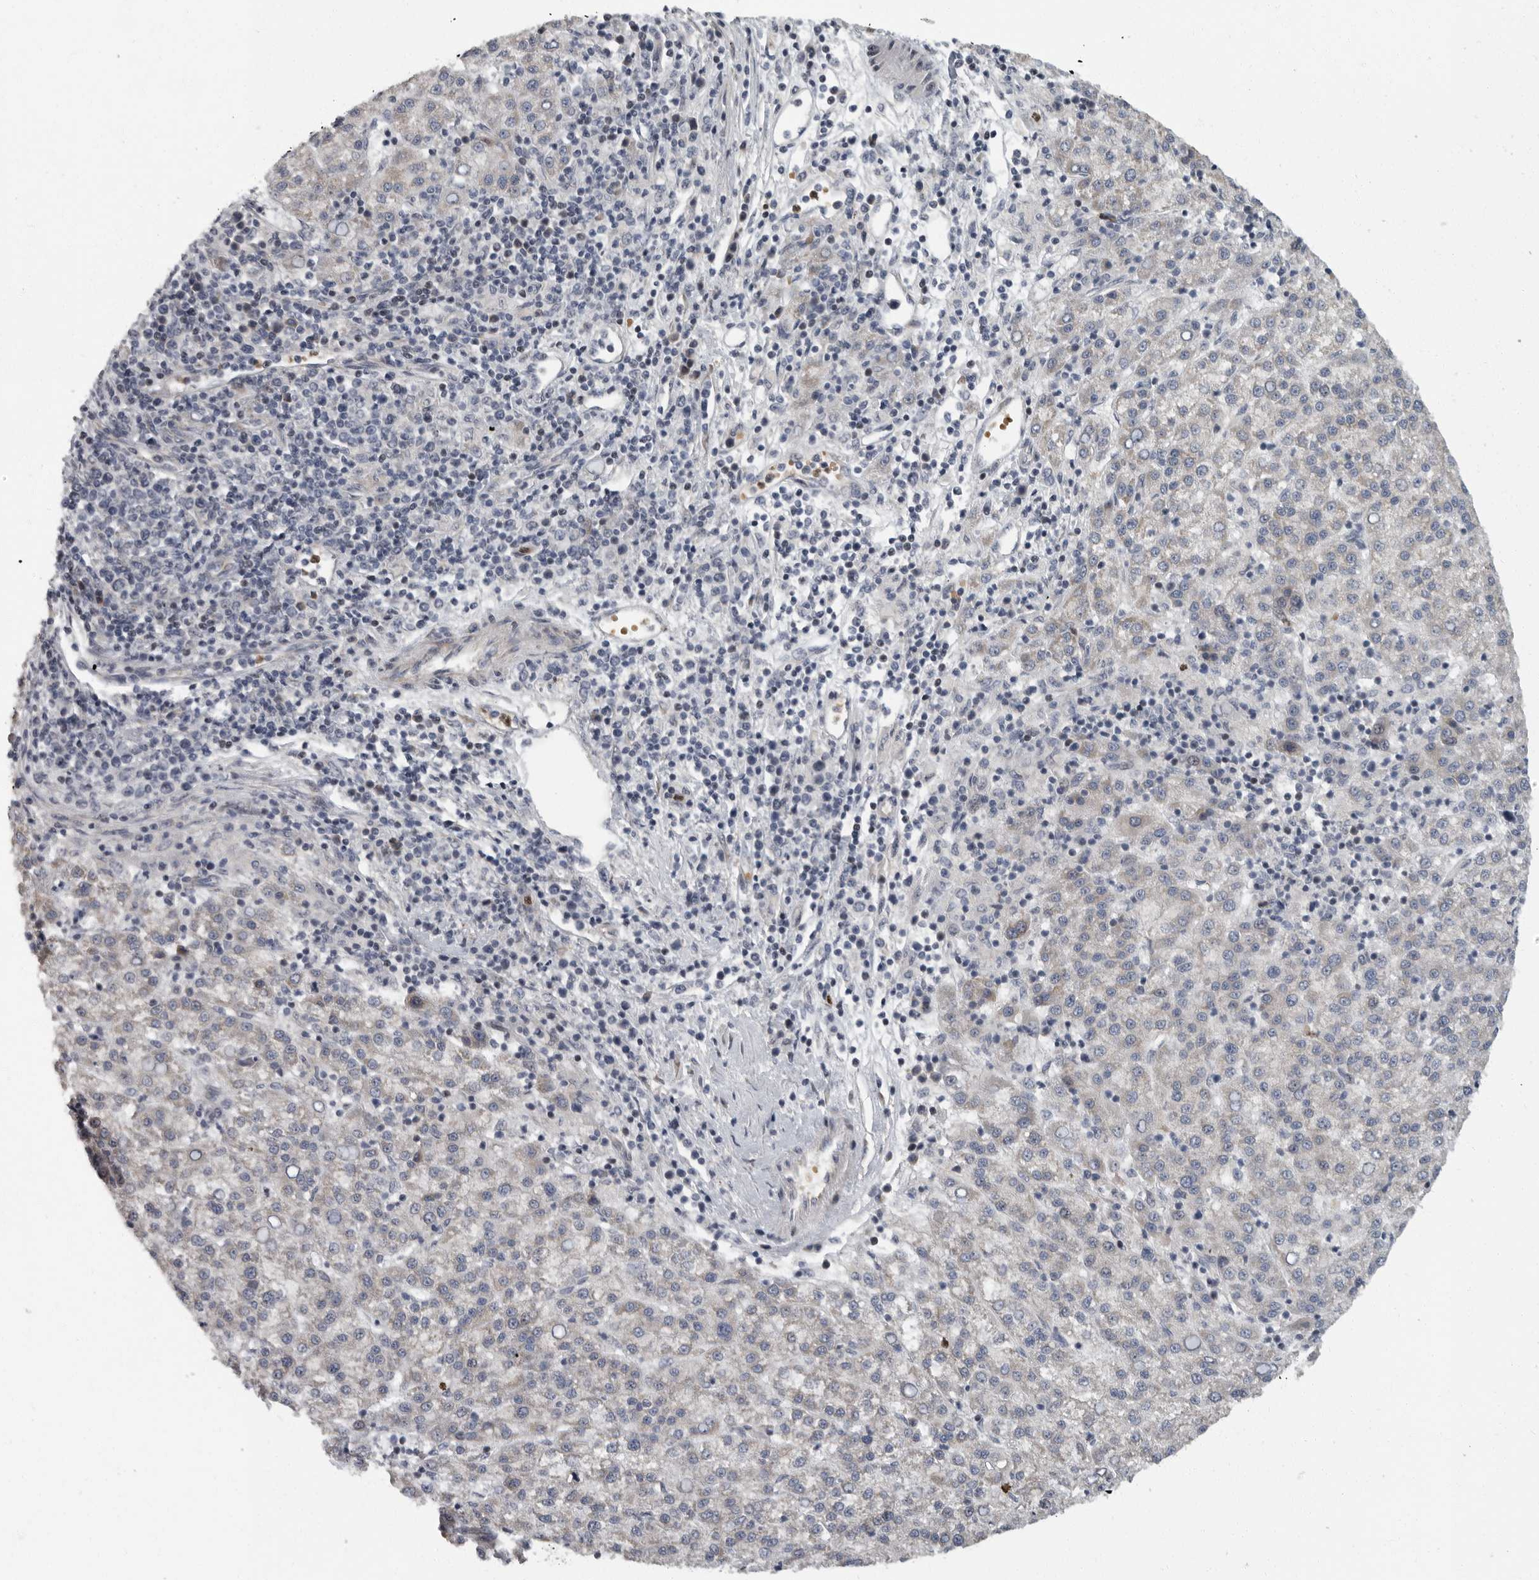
{"staining": {"intensity": "negative", "quantity": "none", "location": "none"}, "tissue": "liver cancer", "cell_type": "Tumor cells", "image_type": "cancer", "snomed": [{"axis": "morphology", "description": "Carcinoma, Hepatocellular, NOS"}, {"axis": "topography", "description": "Liver"}], "caption": "Hepatocellular carcinoma (liver) was stained to show a protein in brown. There is no significant staining in tumor cells.", "gene": "PDCD11", "patient": {"sex": "female", "age": 58}}